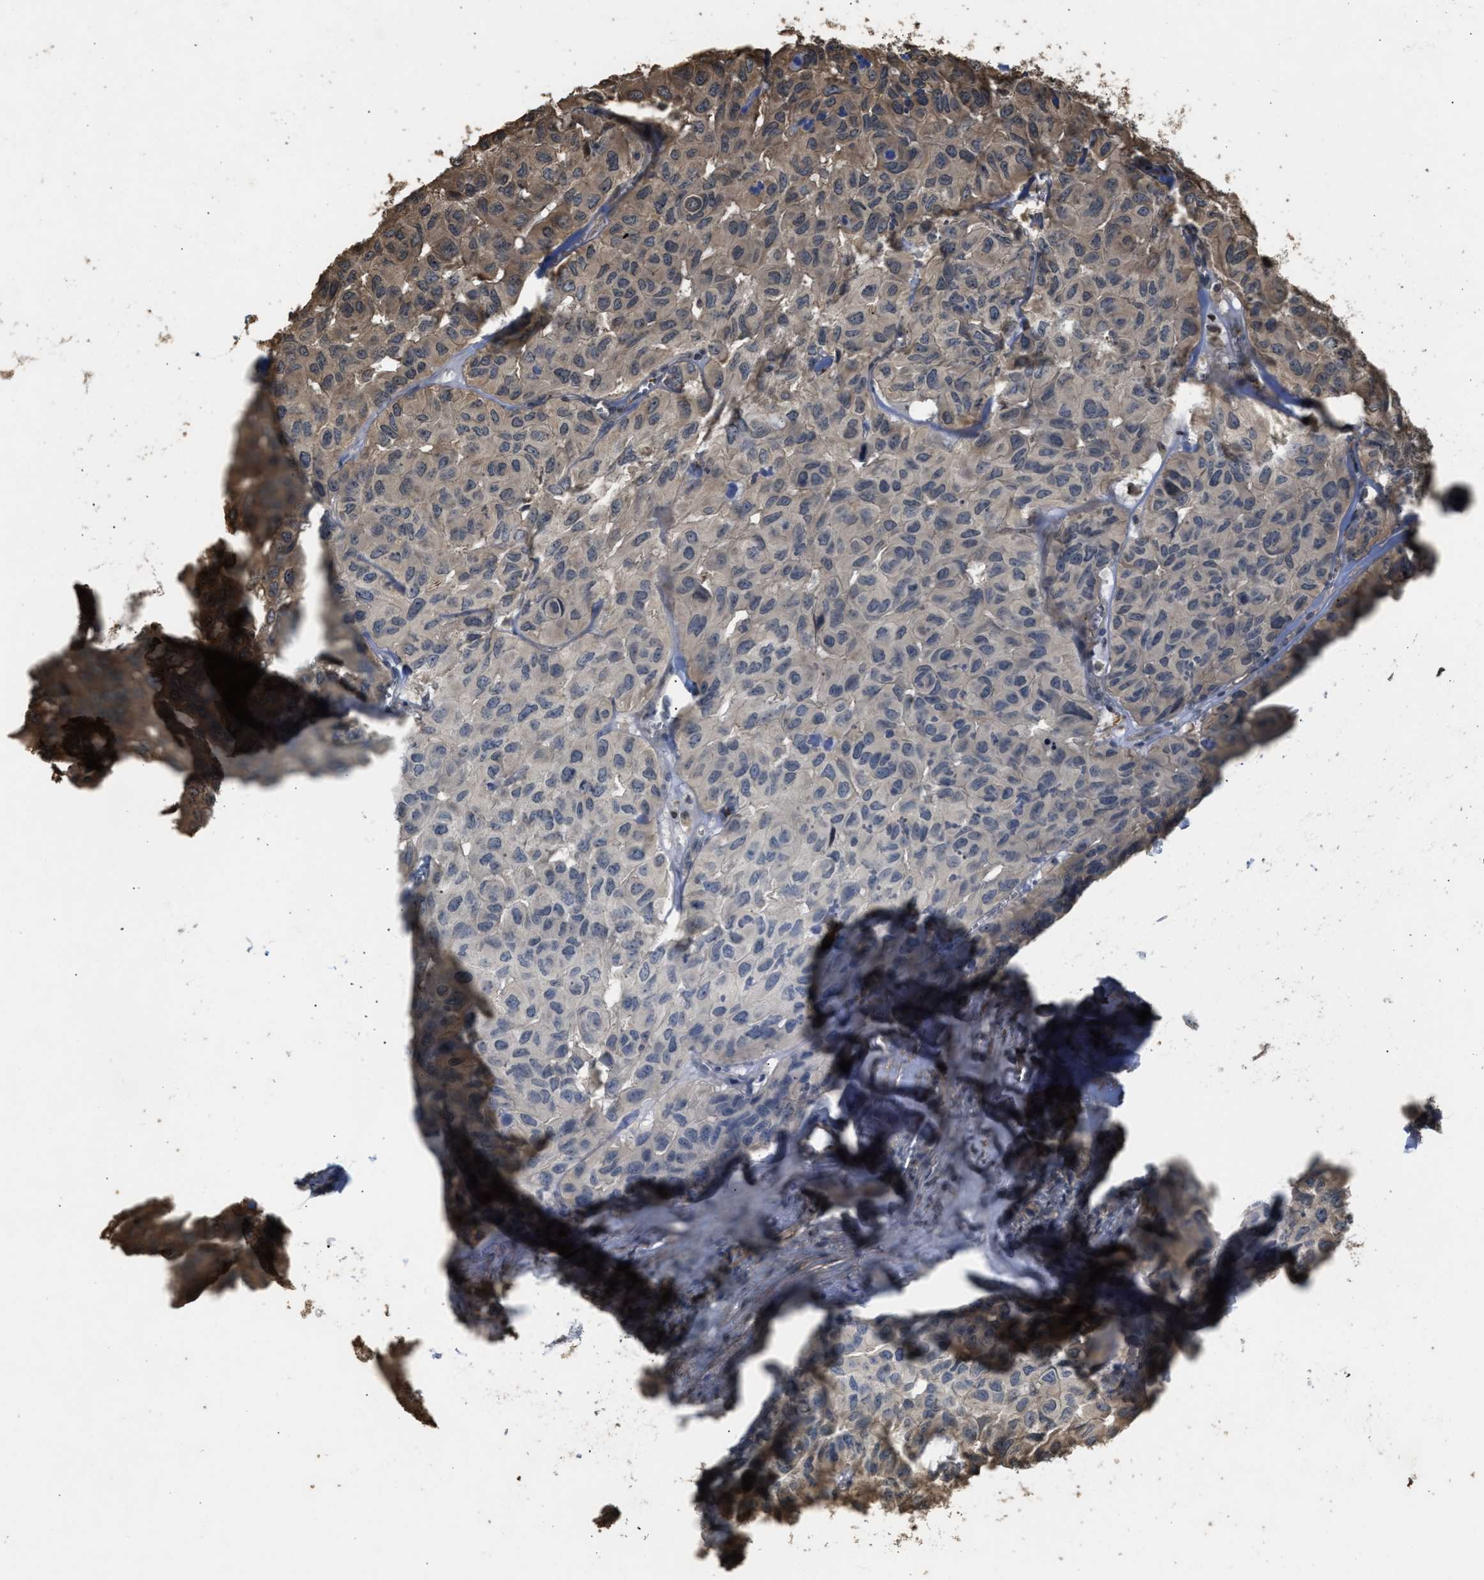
{"staining": {"intensity": "weak", "quantity": "<25%", "location": "cytoplasmic/membranous"}, "tissue": "head and neck cancer", "cell_type": "Tumor cells", "image_type": "cancer", "snomed": [{"axis": "morphology", "description": "Adenocarcinoma, NOS"}, {"axis": "topography", "description": "Salivary gland, NOS"}, {"axis": "topography", "description": "Head-Neck"}], "caption": "The photomicrograph demonstrates no significant staining in tumor cells of head and neck adenocarcinoma.", "gene": "ARHGDIA", "patient": {"sex": "female", "age": 76}}